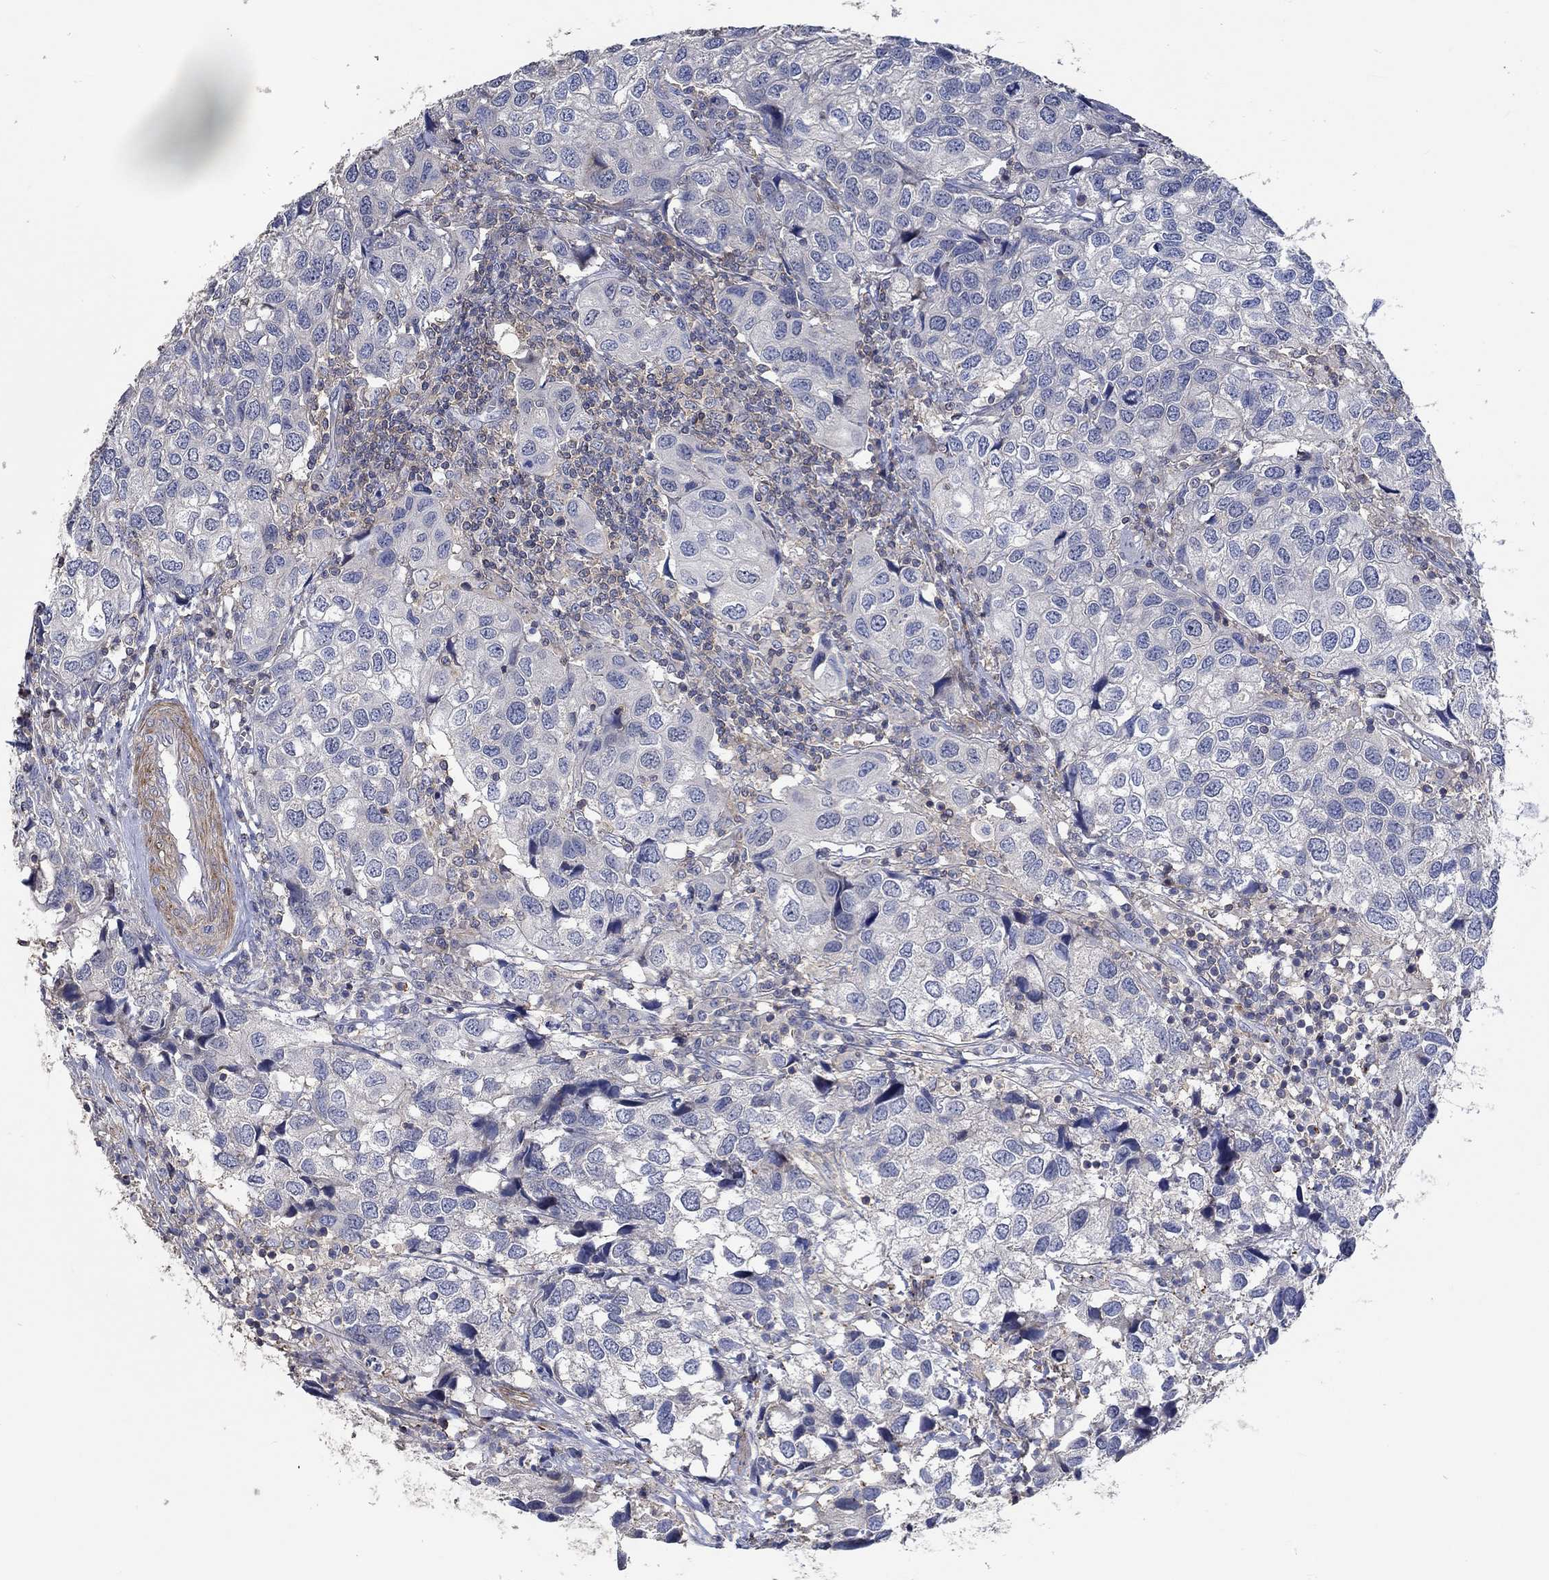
{"staining": {"intensity": "negative", "quantity": "none", "location": "none"}, "tissue": "urothelial cancer", "cell_type": "Tumor cells", "image_type": "cancer", "snomed": [{"axis": "morphology", "description": "Urothelial carcinoma, High grade"}, {"axis": "topography", "description": "Urinary bladder"}], "caption": "Immunohistochemistry (IHC) of urothelial cancer demonstrates no staining in tumor cells. (IHC, brightfield microscopy, high magnification).", "gene": "TNFAIP8L3", "patient": {"sex": "male", "age": 79}}